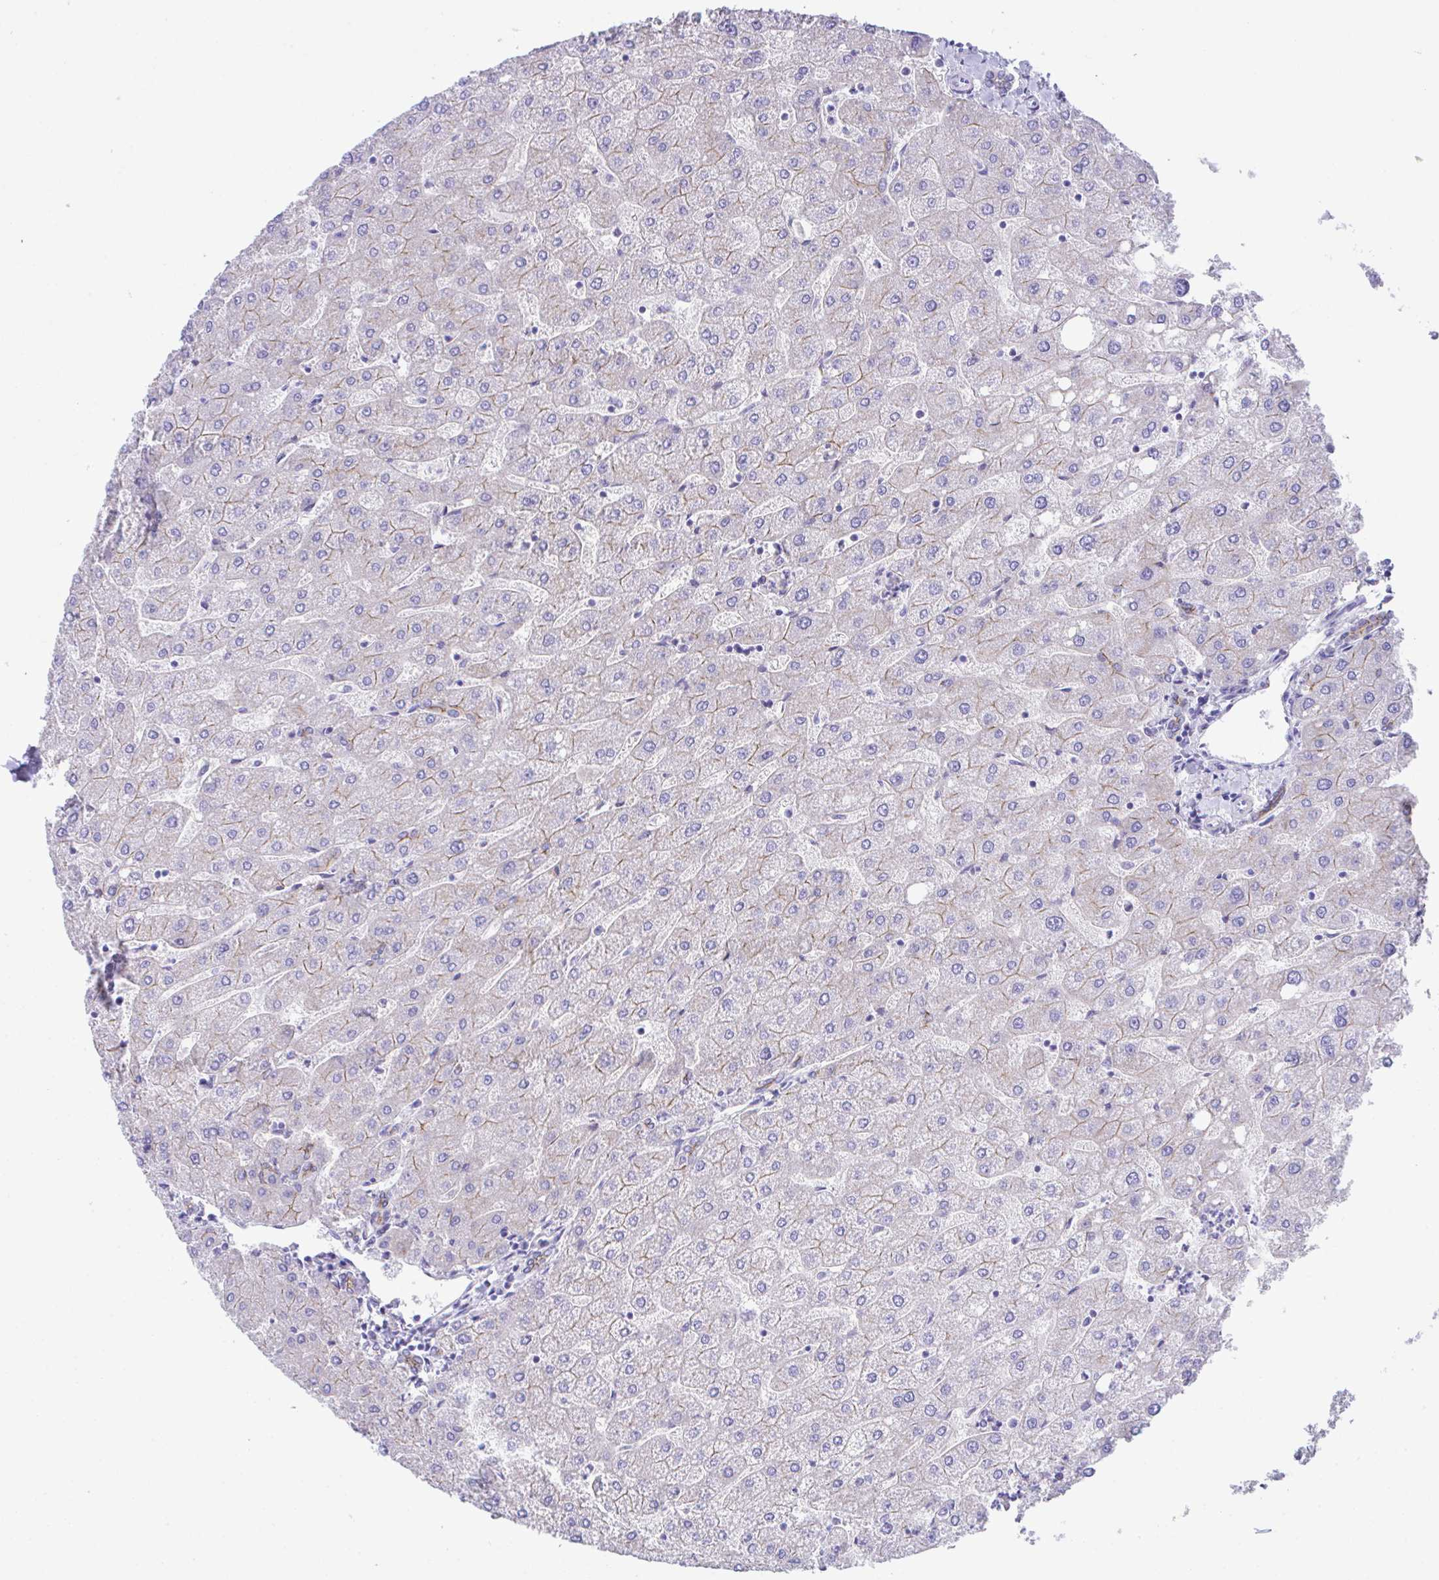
{"staining": {"intensity": "weak", "quantity": ">75%", "location": "cytoplasmic/membranous"}, "tissue": "liver", "cell_type": "Cholangiocytes", "image_type": "normal", "snomed": [{"axis": "morphology", "description": "Normal tissue, NOS"}, {"axis": "topography", "description": "Liver"}], "caption": "Immunohistochemistry image of benign liver stained for a protein (brown), which shows low levels of weak cytoplasmic/membranous expression in about >75% of cholangiocytes.", "gene": "SLC16A6", "patient": {"sex": "male", "age": 67}}